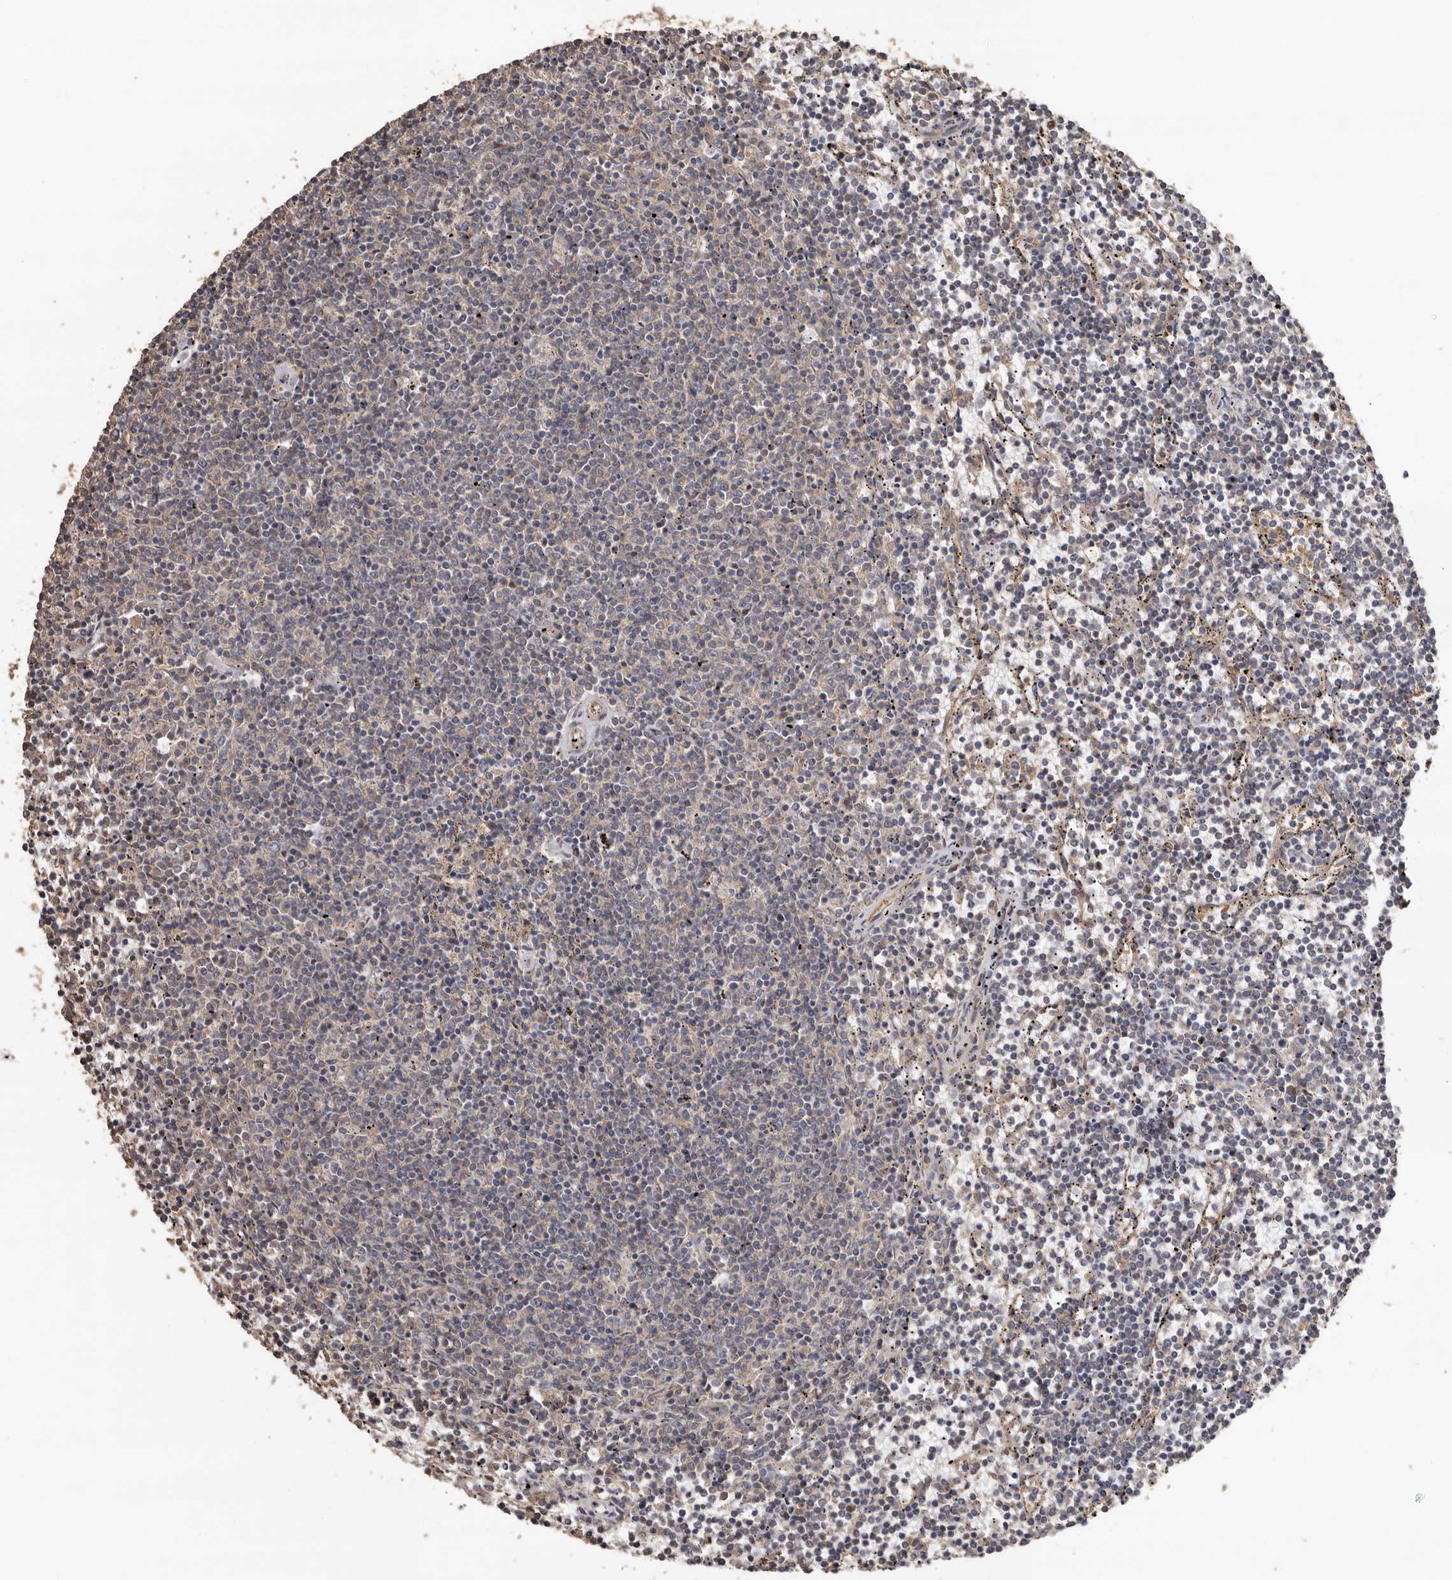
{"staining": {"intensity": "negative", "quantity": "none", "location": "none"}, "tissue": "lymphoma", "cell_type": "Tumor cells", "image_type": "cancer", "snomed": [{"axis": "morphology", "description": "Malignant lymphoma, non-Hodgkin's type, Low grade"}, {"axis": "topography", "description": "Spleen"}], "caption": "Immunohistochemistry histopathology image of neoplastic tissue: human low-grade malignant lymphoma, non-Hodgkin's type stained with DAB demonstrates no significant protein expression in tumor cells. (DAB (3,3'-diaminobenzidine) immunohistochemistry, high magnification).", "gene": "FLCN", "patient": {"sex": "female", "age": 50}}